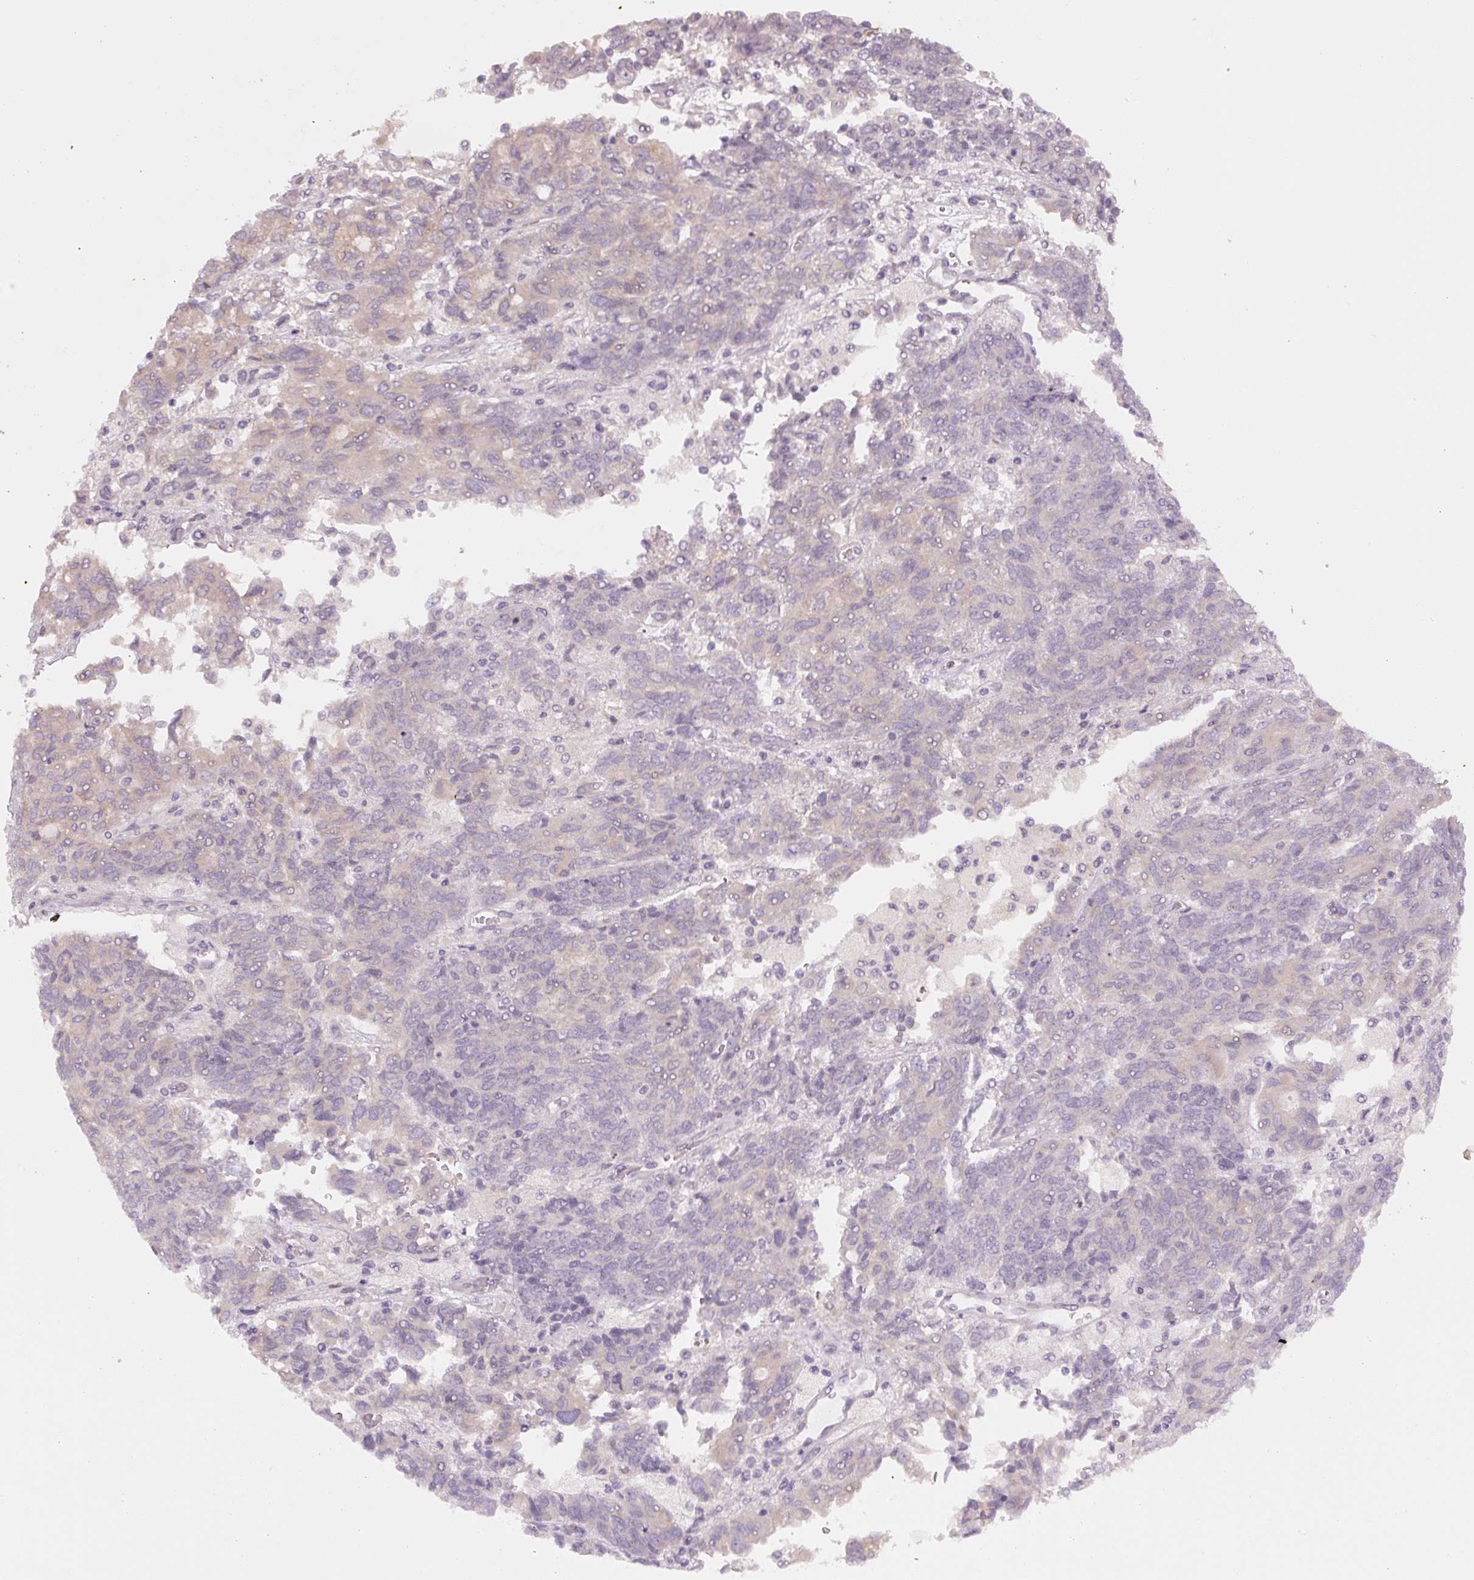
{"staining": {"intensity": "negative", "quantity": "none", "location": "none"}, "tissue": "endometrial cancer", "cell_type": "Tumor cells", "image_type": "cancer", "snomed": [{"axis": "morphology", "description": "Adenocarcinoma, NOS"}, {"axis": "topography", "description": "Endometrium"}], "caption": "Tumor cells are negative for protein expression in human adenocarcinoma (endometrial). (Immunohistochemistry (ihc), brightfield microscopy, high magnification).", "gene": "YIF1B", "patient": {"sex": "female", "age": 80}}